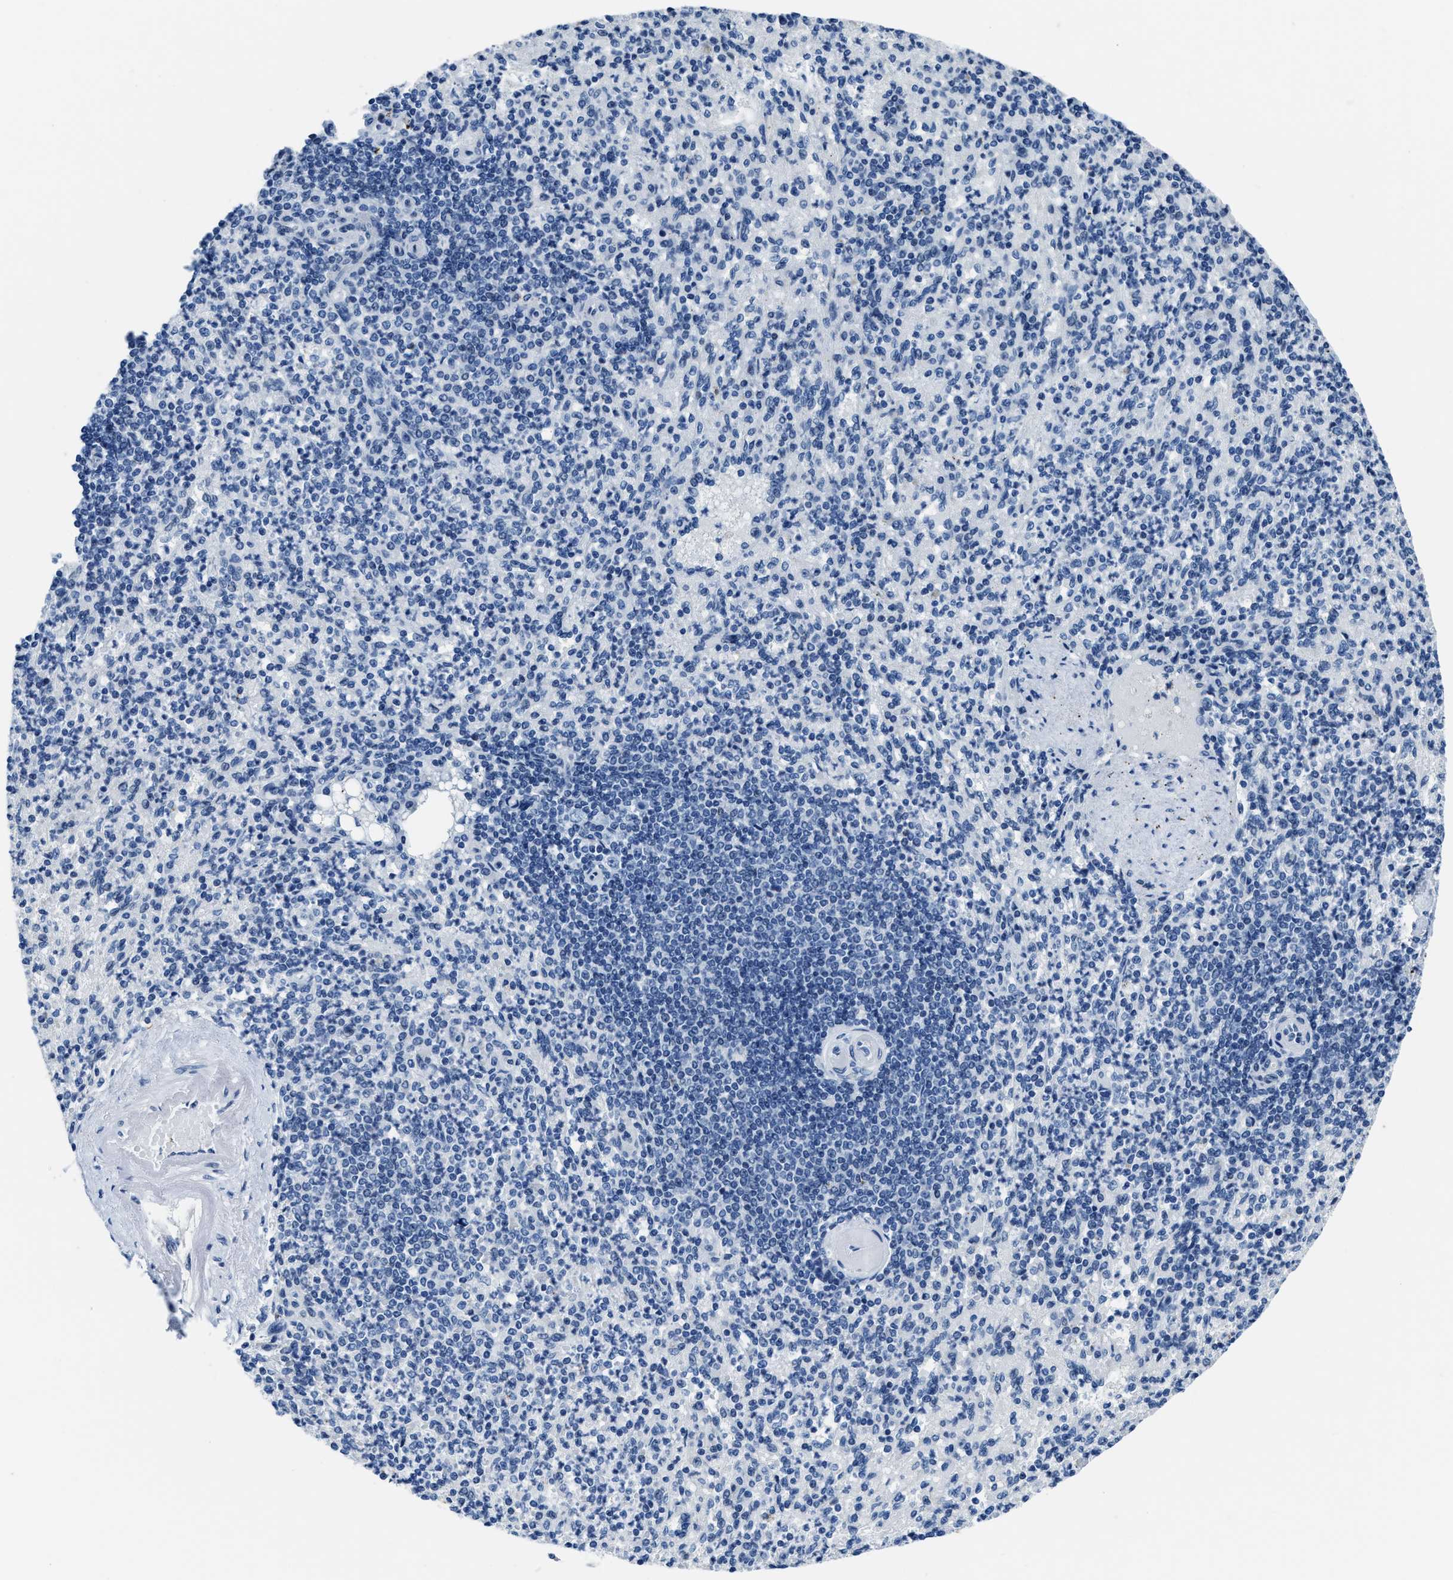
{"staining": {"intensity": "negative", "quantity": "none", "location": "none"}, "tissue": "spleen", "cell_type": "Cells in red pulp", "image_type": "normal", "snomed": [{"axis": "morphology", "description": "Normal tissue, NOS"}, {"axis": "topography", "description": "Spleen"}], "caption": "The image displays no staining of cells in red pulp in unremarkable spleen. The staining is performed using DAB brown chromogen with nuclei counter-stained in using hematoxylin.", "gene": "ASZ1", "patient": {"sex": "female", "age": 74}}